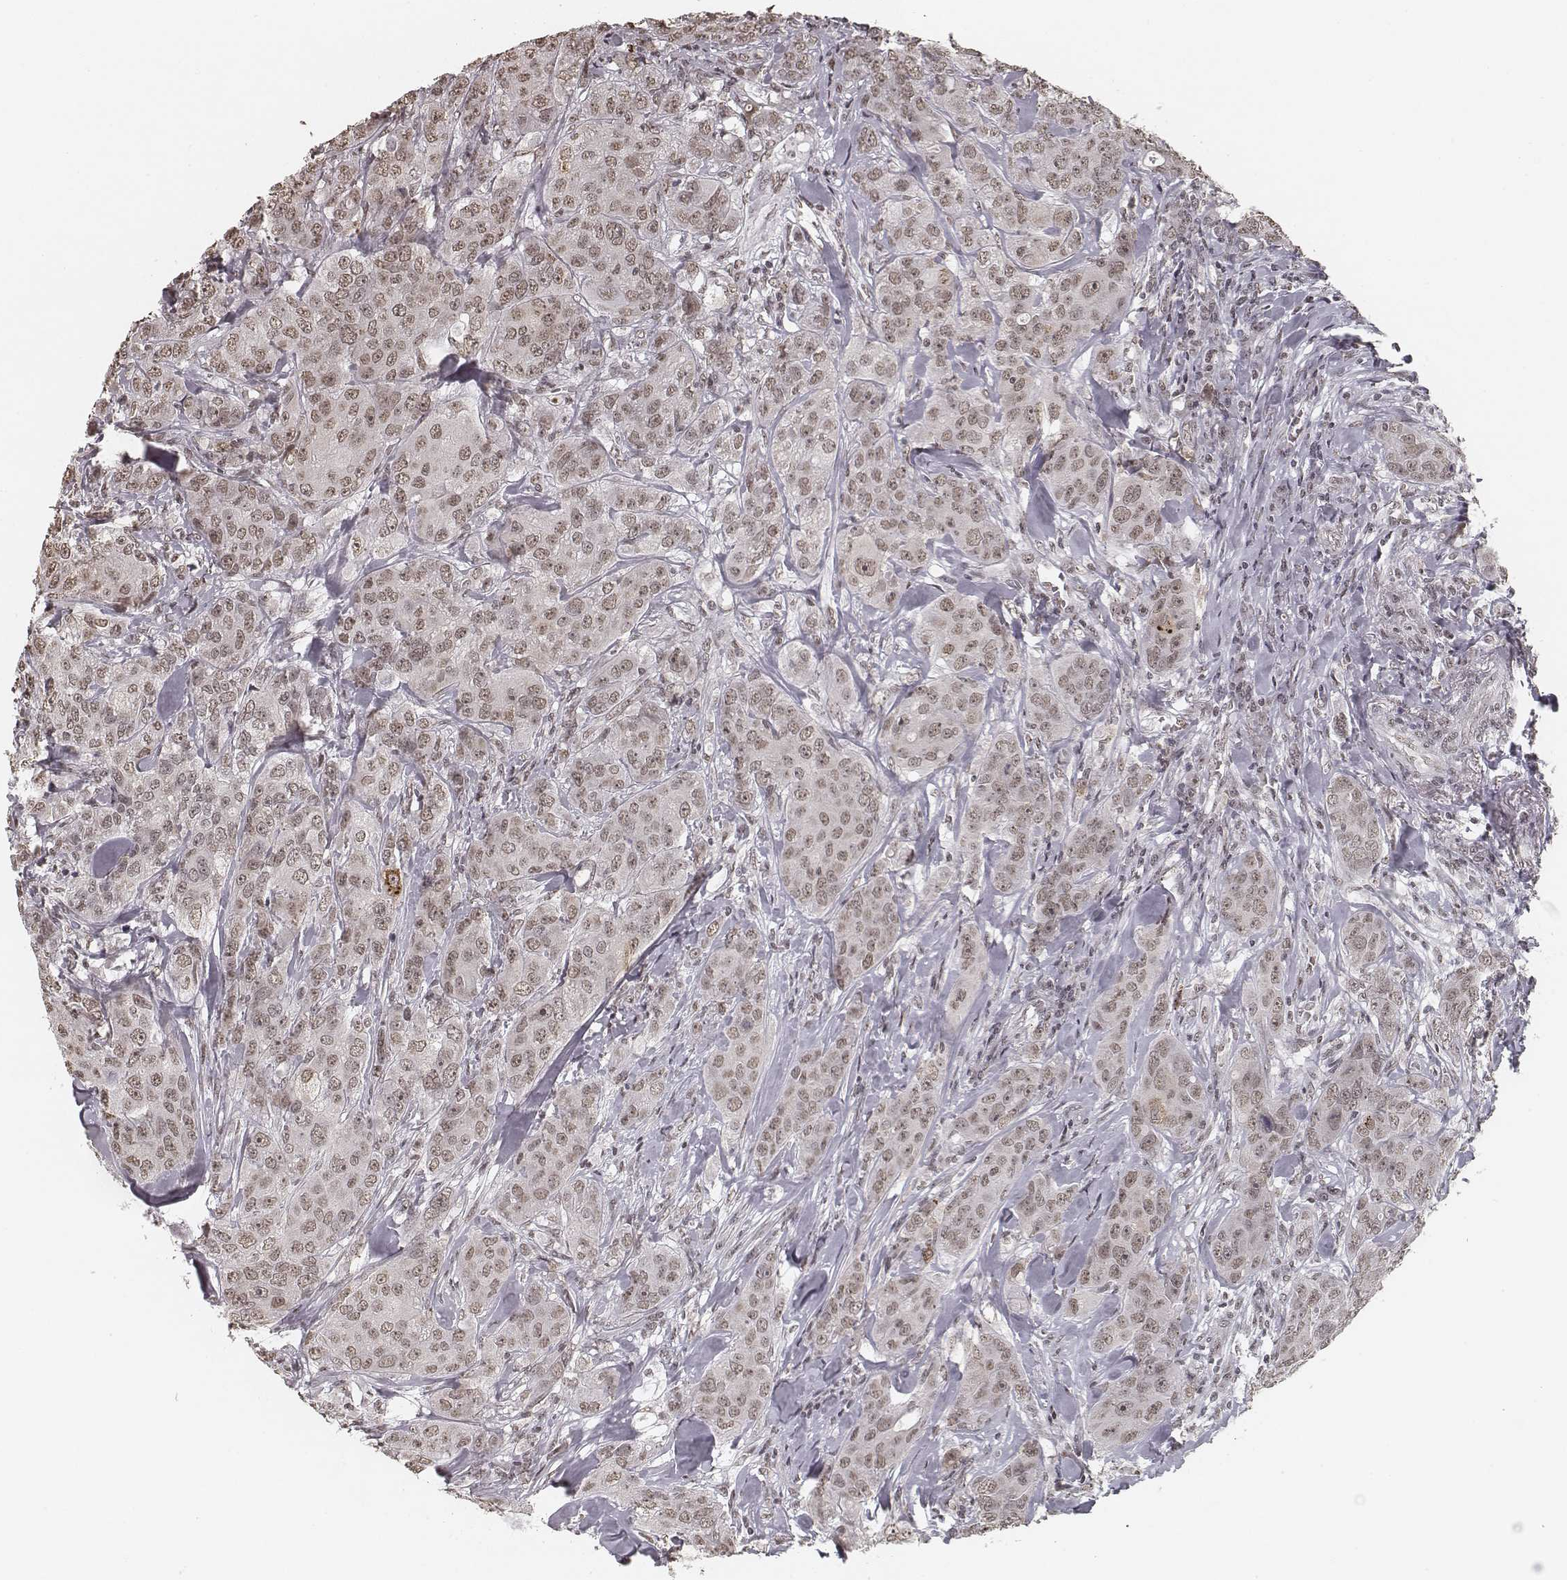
{"staining": {"intensity": "weak", "quantity": ">75%", "location": "nuclear"}, "tissue": "breast cancer", "cell_type": "Tumor cells", "image_type": "cancer", "snomed": [{"axis": "morphology", "description": "Duct carcinoma"}, {"axis": "topography", "description": "Breast"}], "caption": "Weak nuclear staining is present in about >75% of tumor cells in breast infiltrating ductal carcinoma. The protein of interest is shown in brown color, while the nuclei are stained blue.", "gene": "HMGA2", "patient": {"sex": "female", "age": 43}}